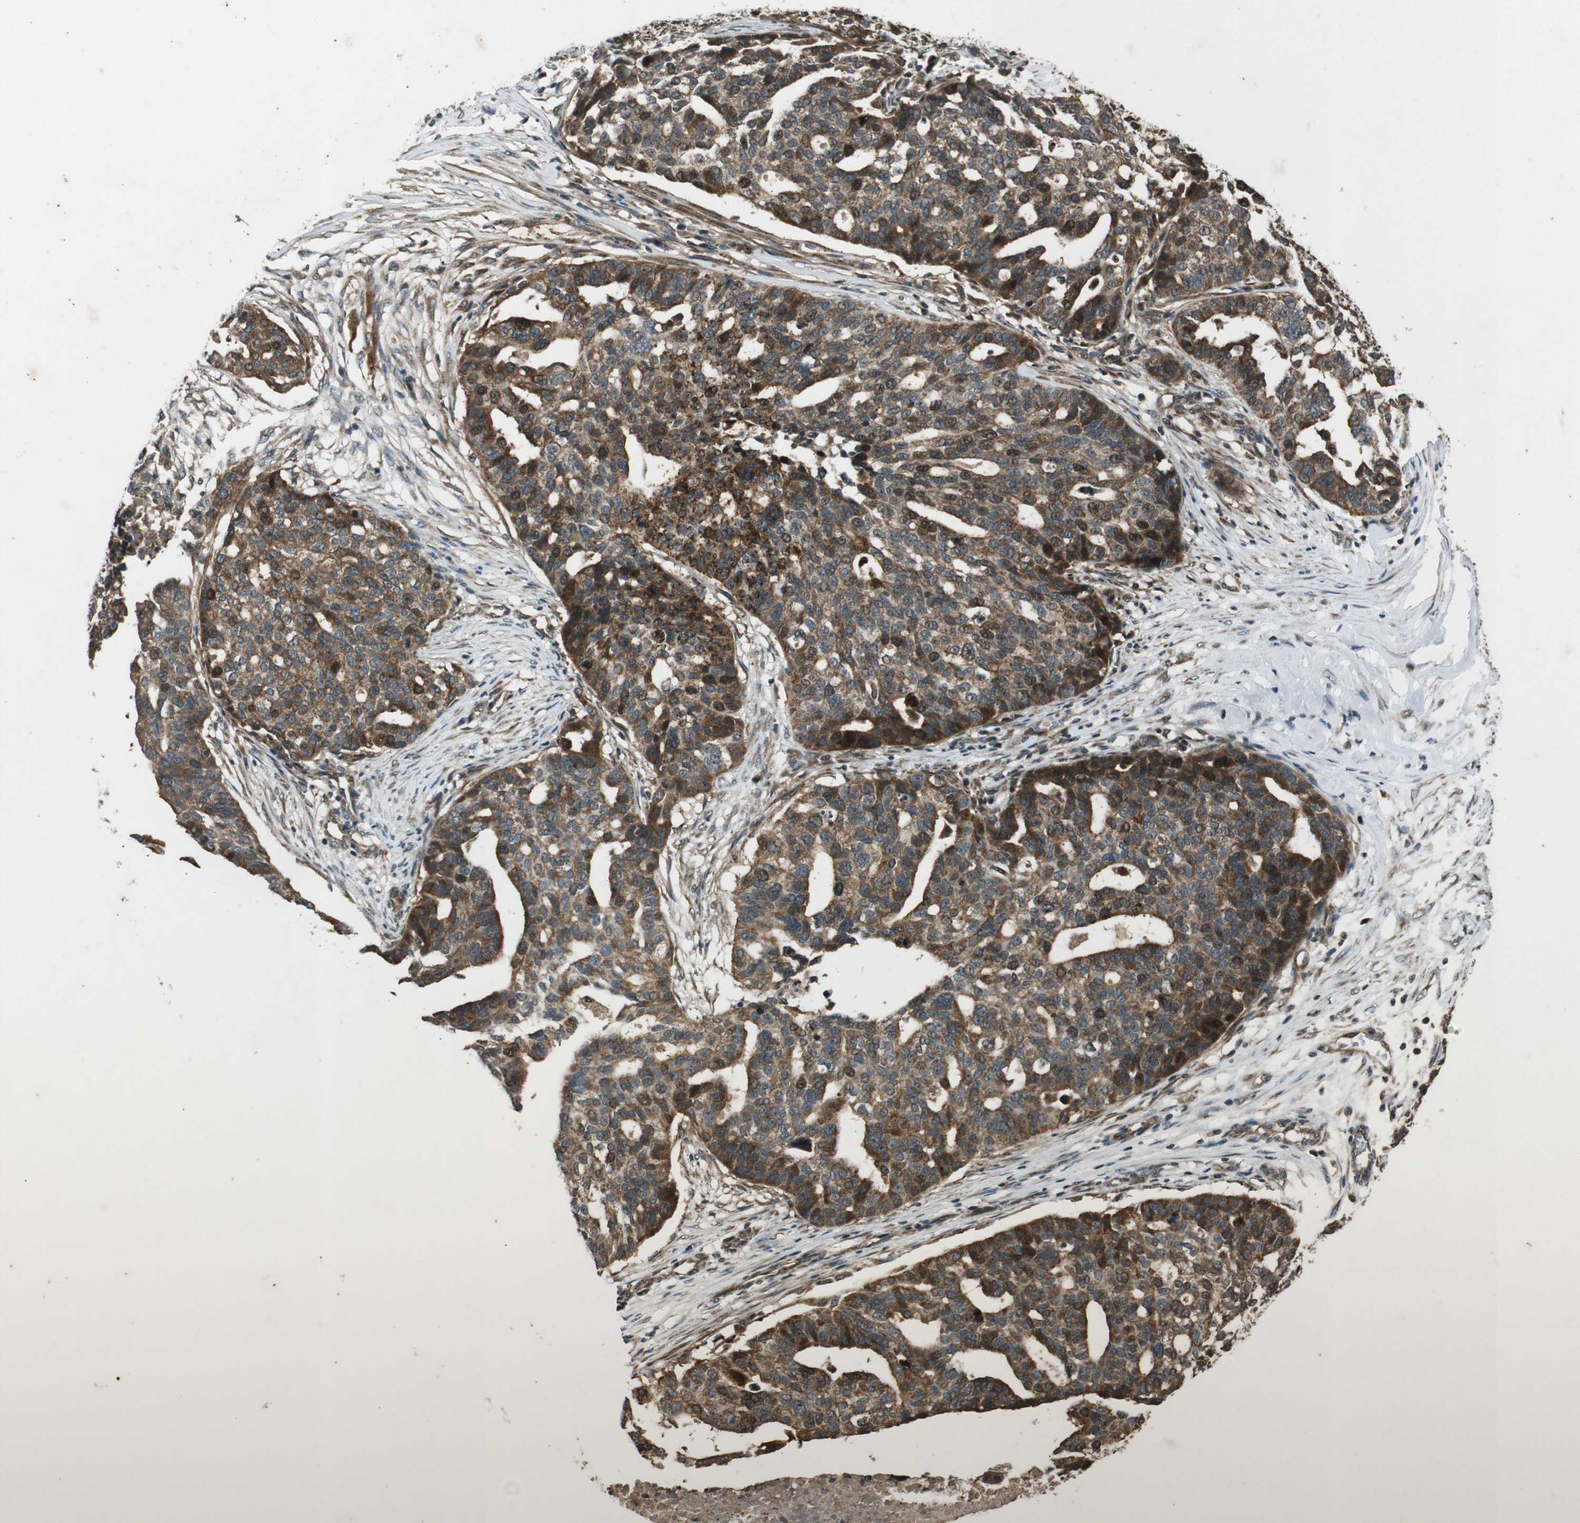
{"staining": {"intensity": "moderate", "quantity": ">75%", "location": "cytoplasmic/membranous,nuclear"}, "tissue": "ovarian cancer", "cell_type": "Tumor cells", "image_type": "cancer", "snomed": [{"axis": "morphology", "description": "Cystadenocarcinoma, serous, NOS"}, {"axis": "topography", "description": "Ovary"}], "caption": "Protein analysis of ovarian cancer (serous cystadenocarcinoma) tissue exhibits moderate cytoplasmic/membranous and nuclear expression in about >75% of tumor cells.", "gene": "PLK2", "patient": {"sex": "female", "age": 59}}